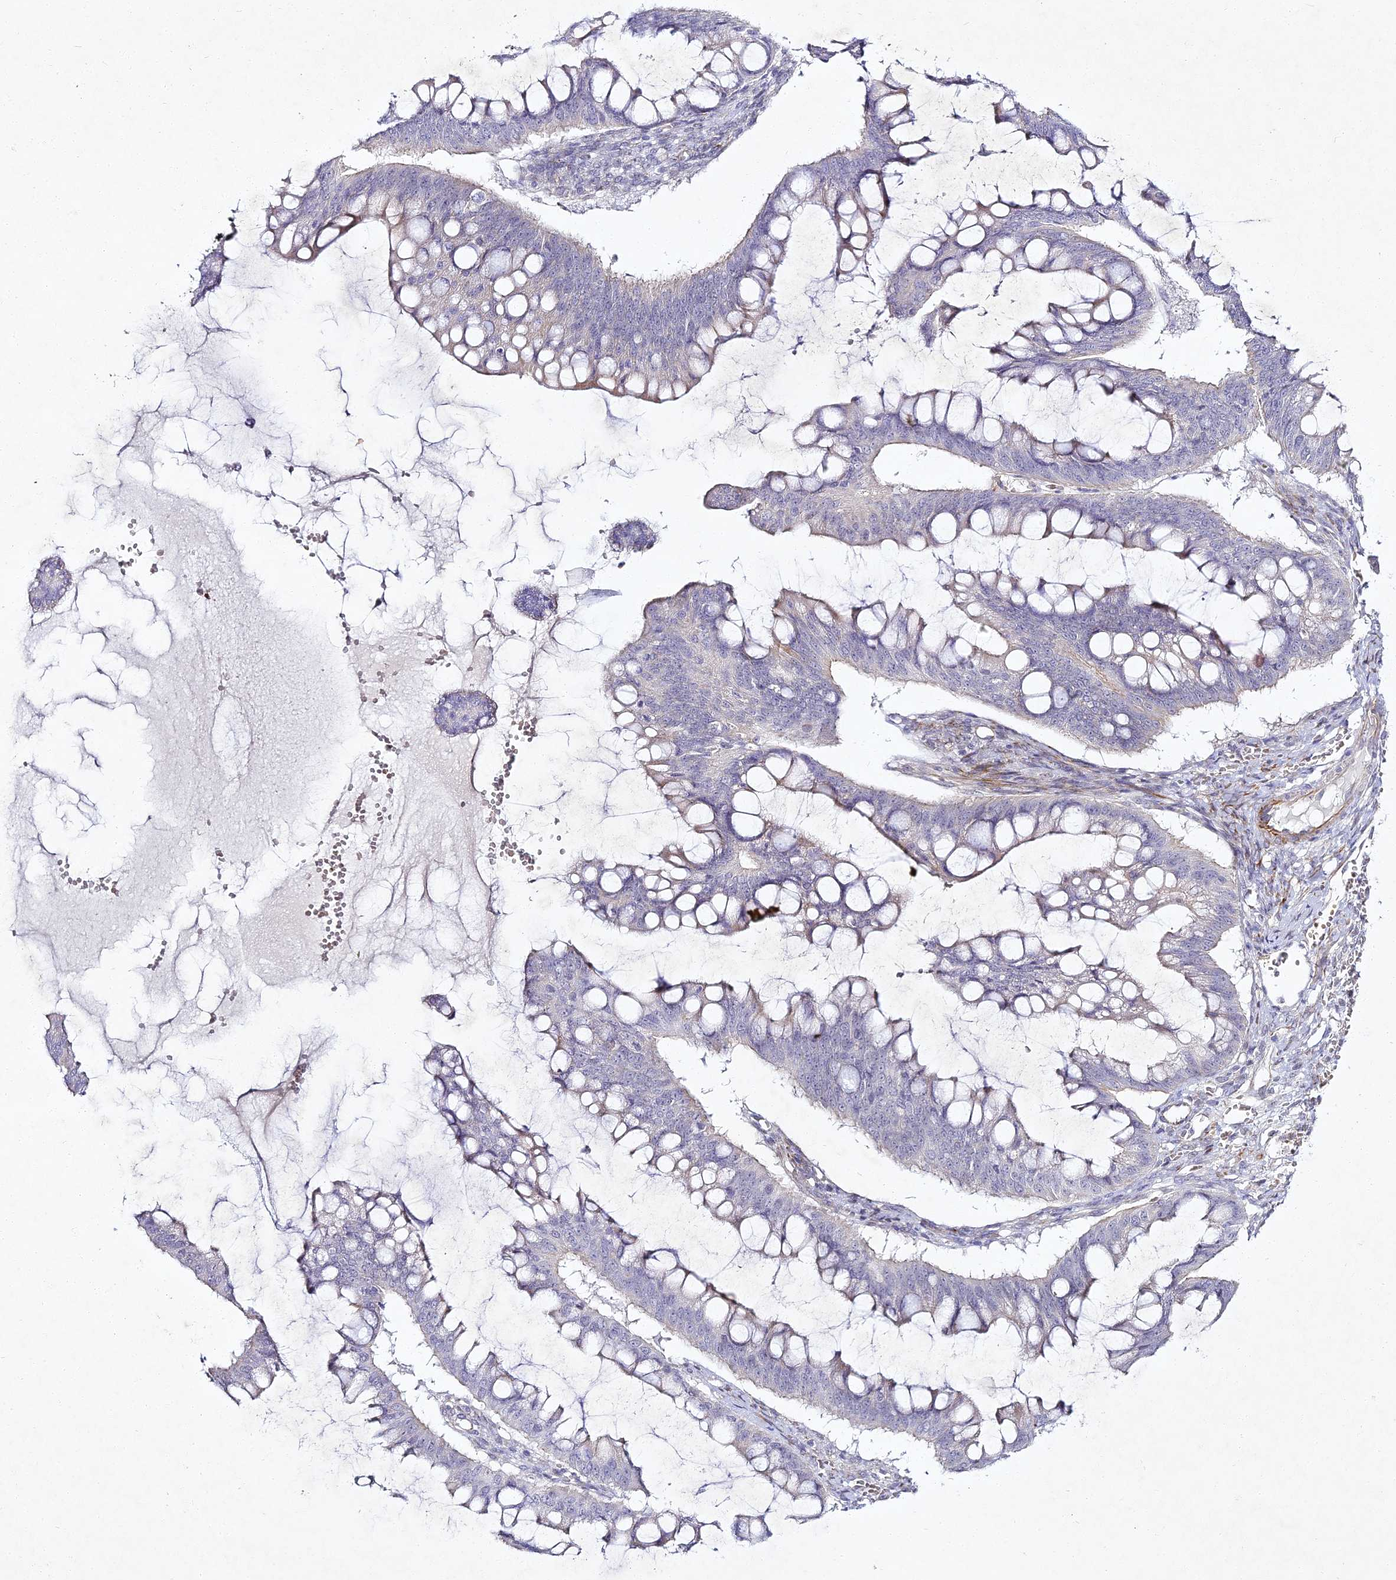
{"staining": {"intensity": "negative", "quantity": "none", "location": "none"}, "tissue": "ovarian cancer", "cell_type": "Tumor cells", "image_type": "cancer", "snomed": [{"axis": "morphology", "description": "Cystadenocarcinoma, mucinous, NOS"}, {"axis": "topography", "description": "Ovary"}], "caption": "IHC photomicrograph of neoplastic tissue: human ovarian cancer stained with DAB exhibits no significant protein expression in tumor cells.", "gene": "ALPG", "patient": {"sex": "female", "age": 73}}